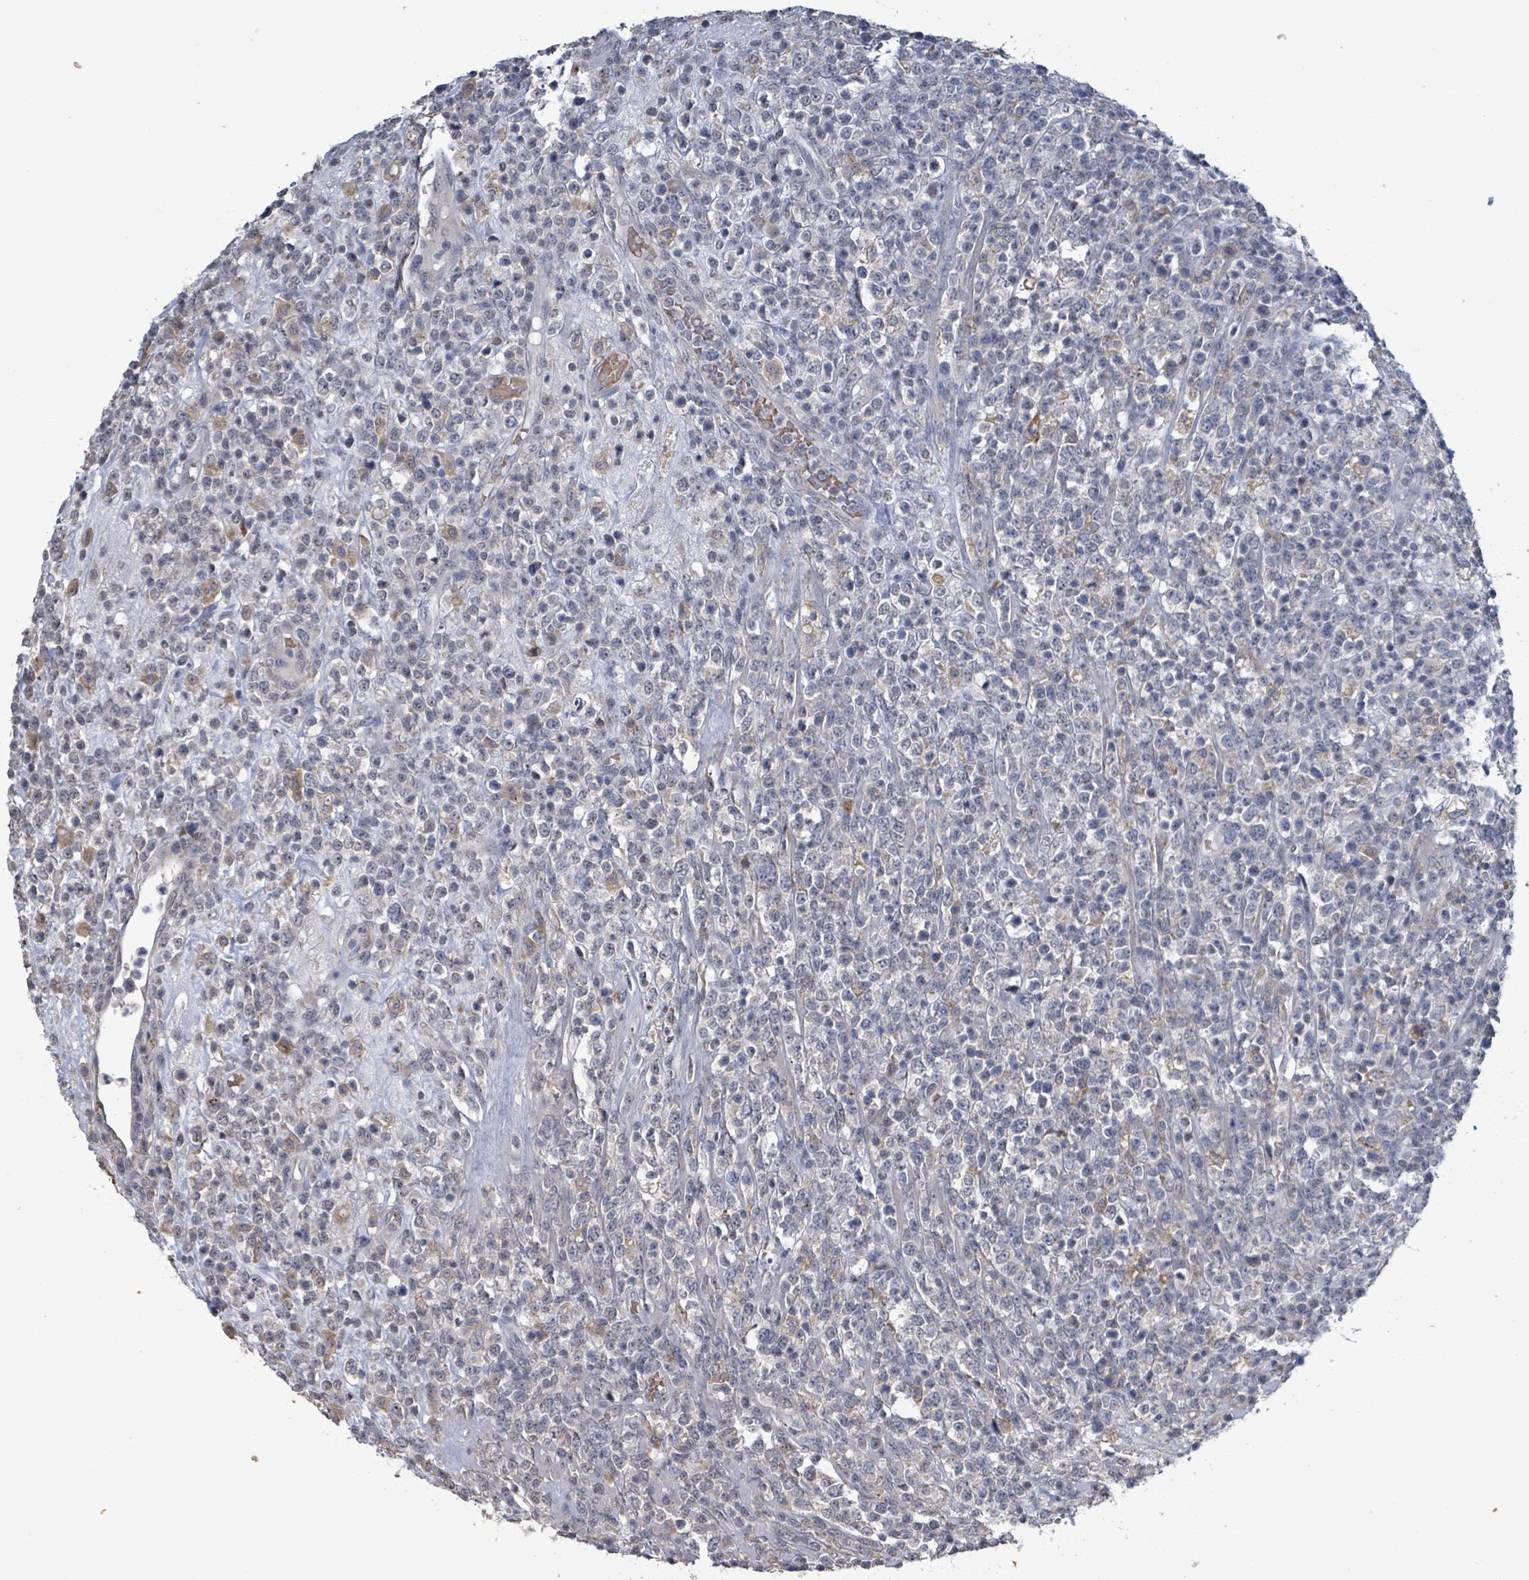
{"staining": {"intensity": "moderate", "quantity": "<25%", "location": "cytoplasmic/membranous"}, "tissue": "lymphoma", "cell_type": "Tumor cells", "image_type": "cancer", "snomed": [{"axis": "morphology", "description": "Malignant lymphoma, non-Hodgkin's type, High grade"}, {"axis": "topography", "description": "Colon"}], "caption": "Lymphoma stained for a protein demonstrates moderate cytoplasmic/membranous positivity in tumor cells.", "gene": "SEBOX", "patient": {"sex": "female", "age": 53}}